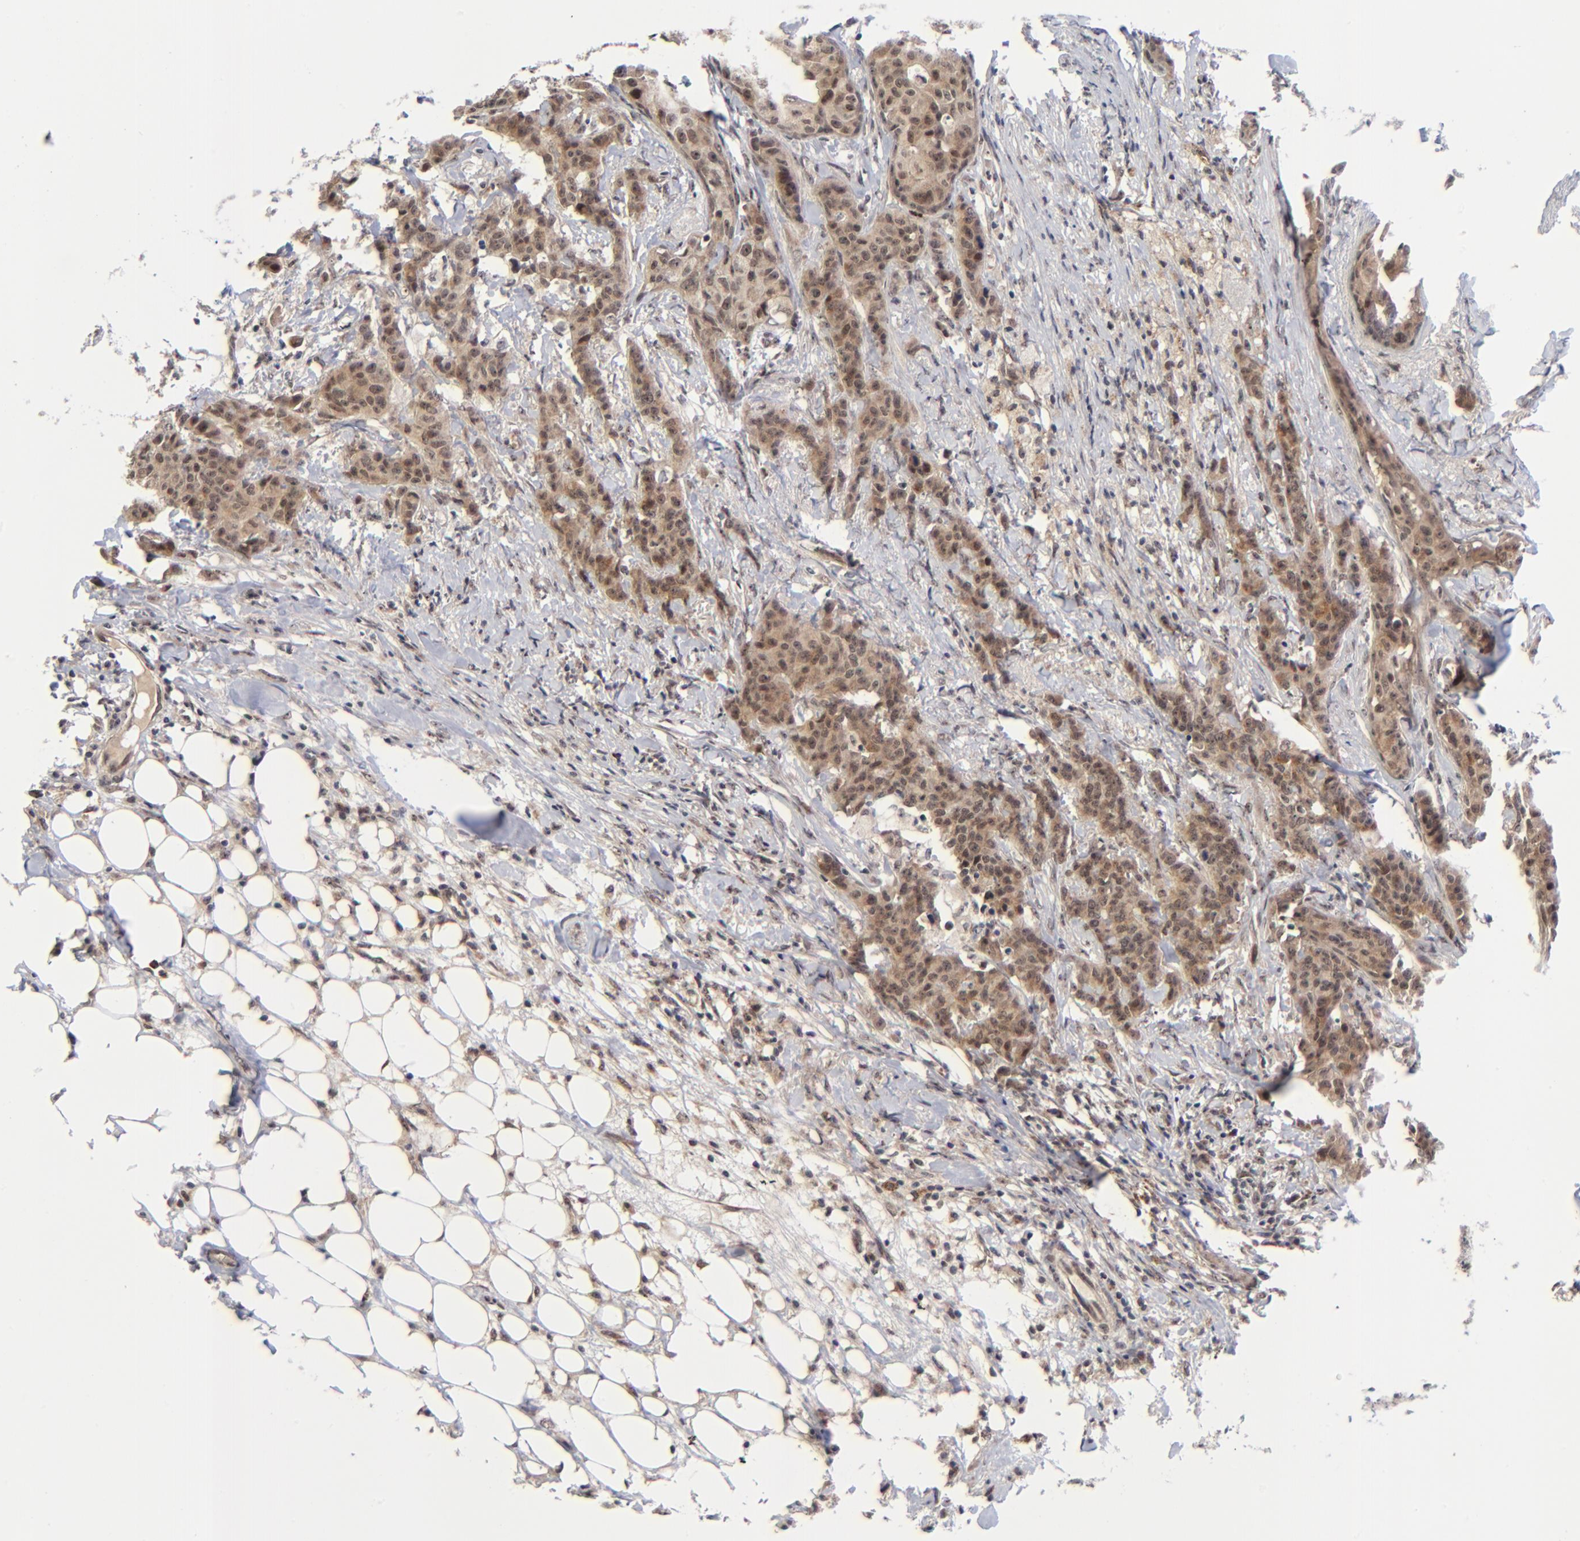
{"staining": {"intensity": "weak", "quantity": ">75%", "location": "cytoplasmic/membranous,nuclear"}, "tissue": "breast cancer", "cell_type": "Tumor cells", "image_type": "cancer", "snomed": [{"axis": "morphology", "description": "Duct carcinoma"}, {"axis": "topography", "description": "Breast"}], "caption": "Human breast cancer (intraductal carcinoma) stained with a brown dye shows weak cytoplasmic/membranous and nuclear positive expression in about >75% of tumor cells.", "gene": "ZNF419", "patient": {"sex": "female", "age": 40}}